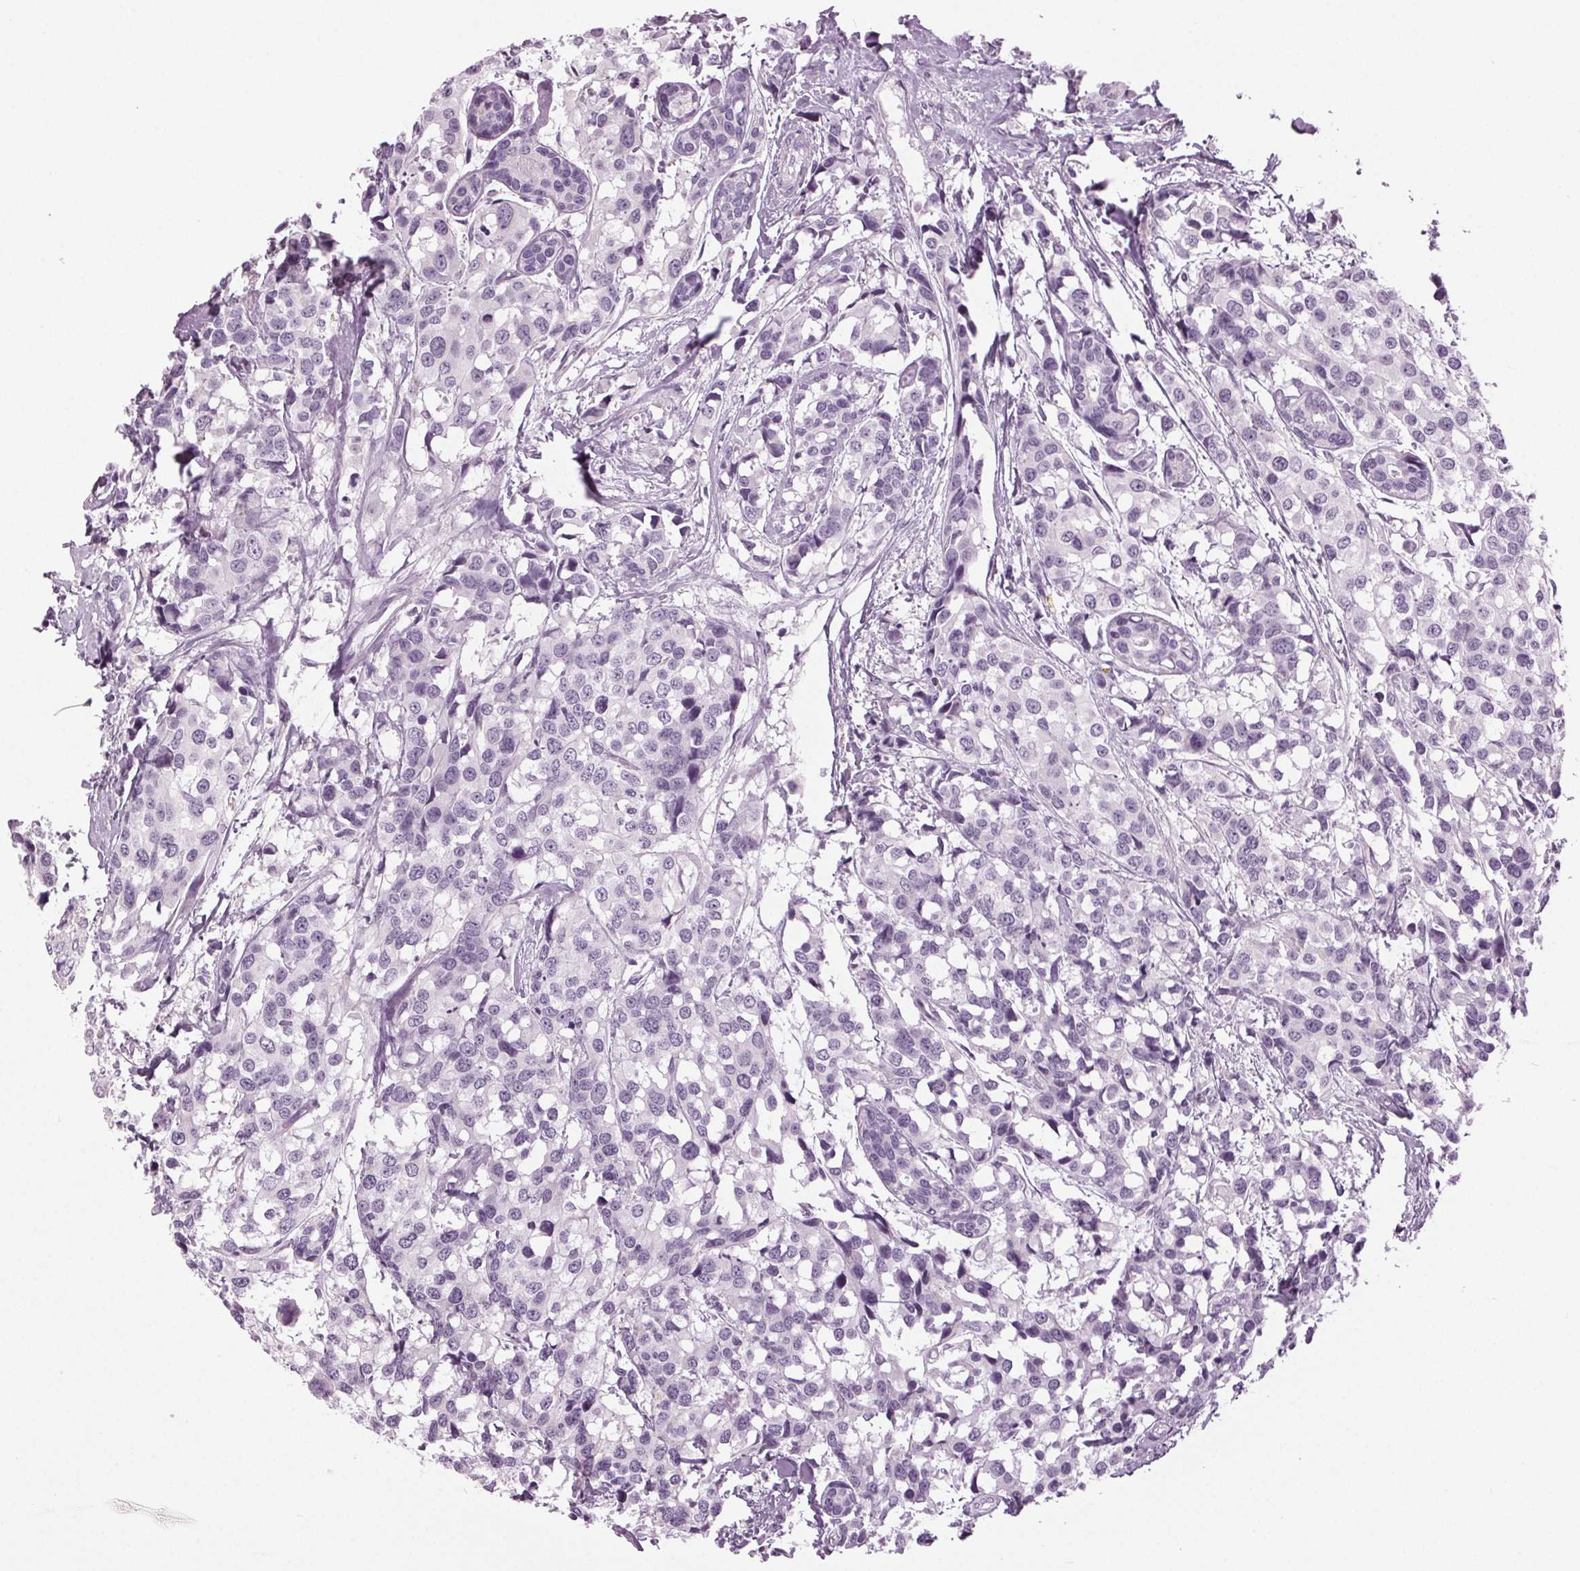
{"staining": {"intensity": "negative", "quantity": "none", "location": "none"}, "tissue": "breast cancer", "cell_type": "Tumor cells", "image_type": "cancer", "snomed": [{"axis": "morphology", "description": "Lobular carcinoma"}, {"axis": "topography", "description": "Breast"}], "caption": "IHC histopathology image of breast cancer (lobular carcinoma) stained for a protein (brown), which displays no staining in tumor cells.", "gene": "DNAH12", "patient": {"sex": "female", "age": 59}}